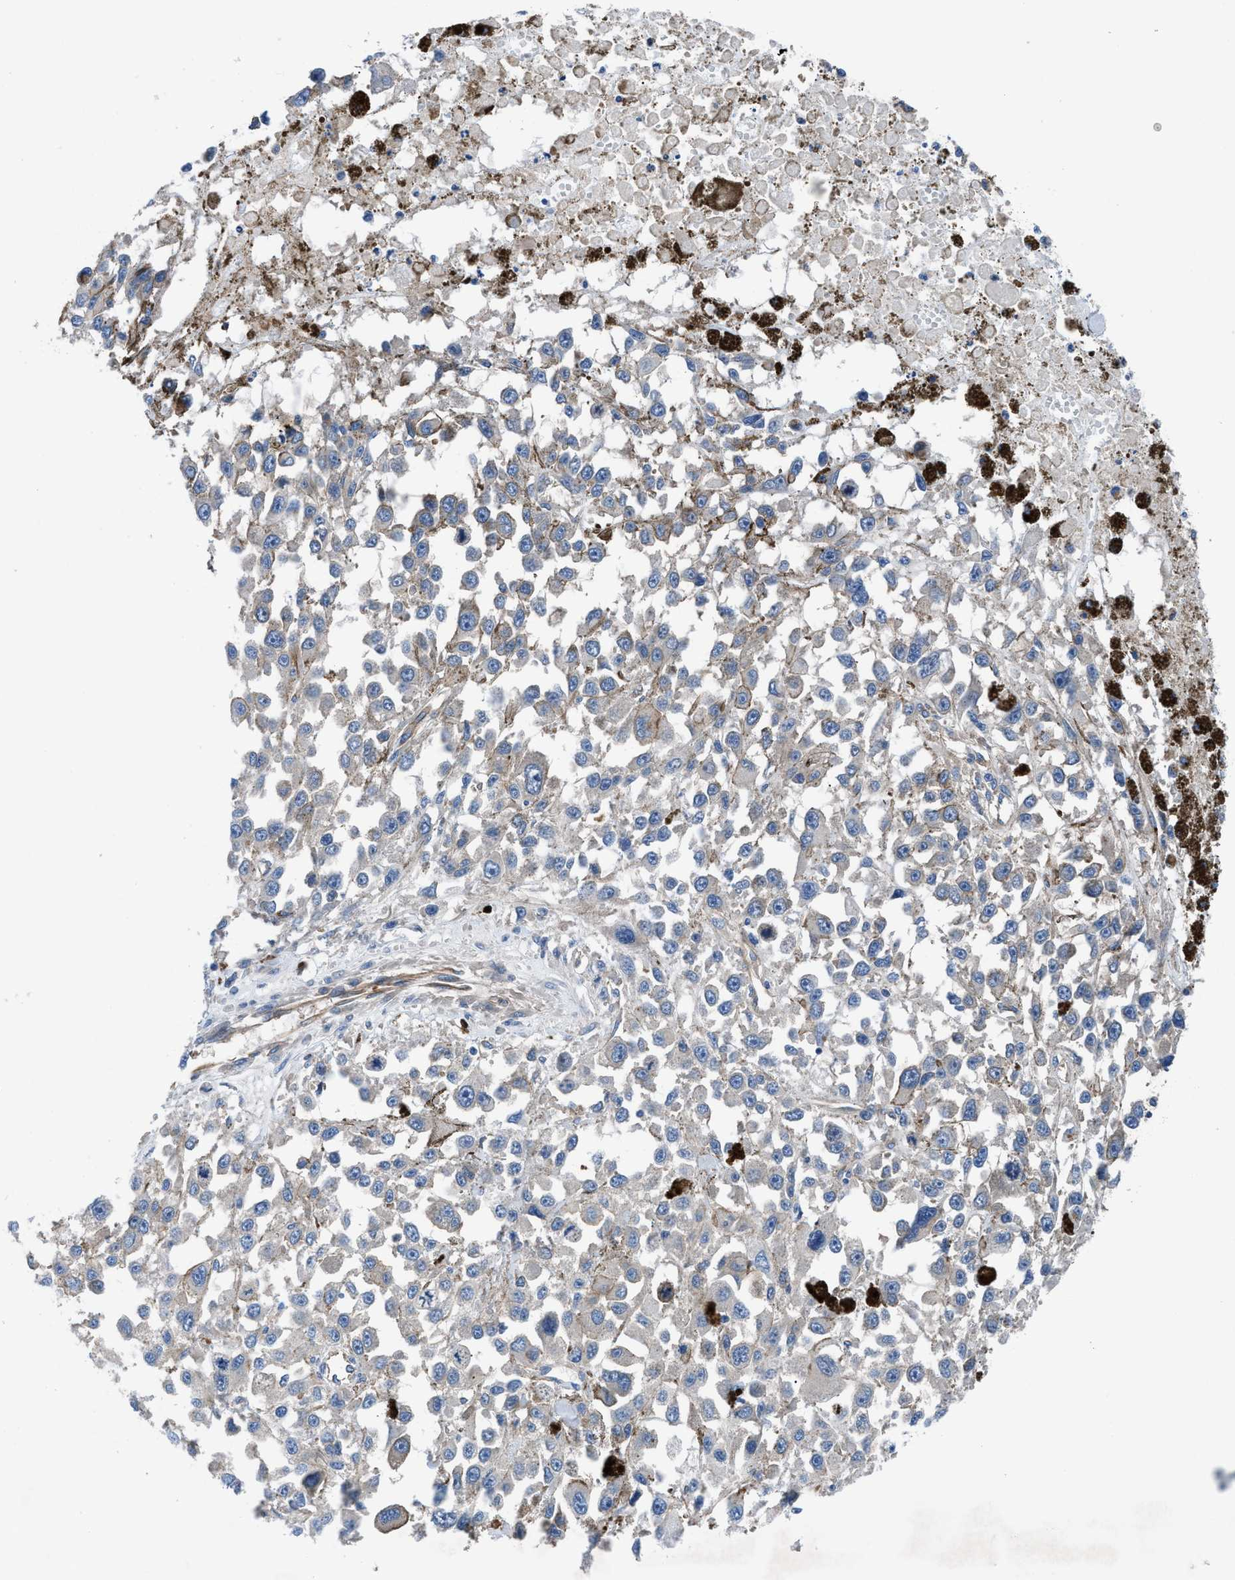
{"staining": {"intensity": "weak", "quantity": ">75%", "location": "cytoplasmic/membranous"}, "tissue": "melanoma", "cell_type": "Tumor cells", "image_type": "cancer", "snomed": [{"axis": "morphology", "description": "Malignant melanoma, Metastatic site"}, {"axis": "topography", "description": "Lymph node"}], "caption": "Protein expression by immunohistochemistry (IHC) reveals weak cytoplasmic/membranous expression in about >75% of tumor cells in melanoma. Nuclei are stained in blue.", "gene": "TRIP4", "patient": {"sex": "male", "age": 59}}